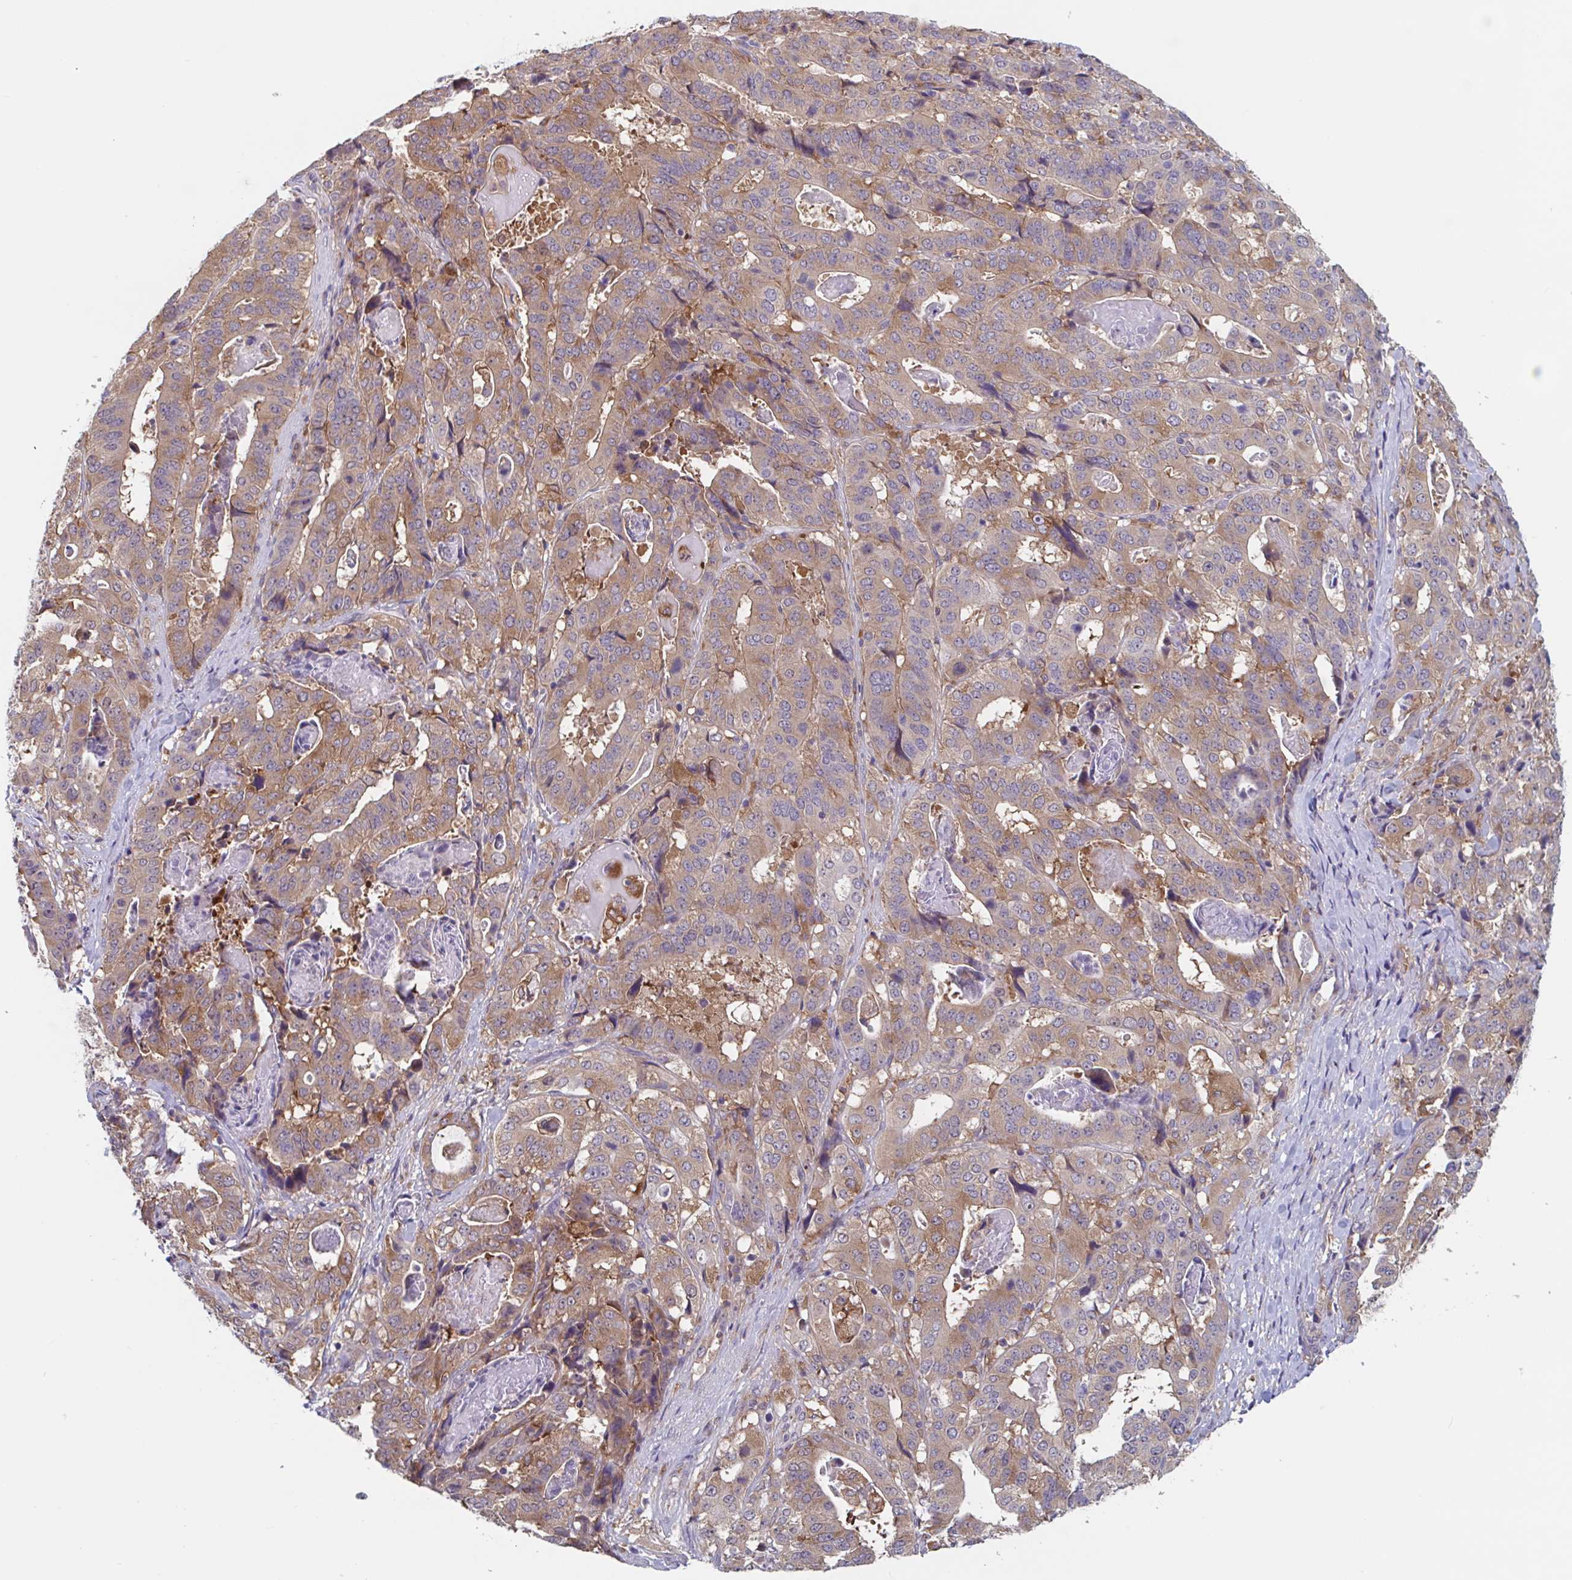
{"staining": {"intensity": "moderate", "quantity": ">75%", "location": "cytoplasmic/membranous"}, "tissue": "stomach cancer", "cell_type": "Tumor cells", "image_type": "cancer", "snomed": [{"axis": "morphology", "description": "Adenocarcinoma, NOS"}, {"axis": "topography", "description": "Stomach"}], "caption": "Protein positivity by immunohistochemistry (IHC) reveals moderate cytoplasmic/membranous staining in approximately >75% of tumor cells in stomach adenocarcinoma.", "gene": "SNX8", "patient": {"sex": "male", "age": 48}}